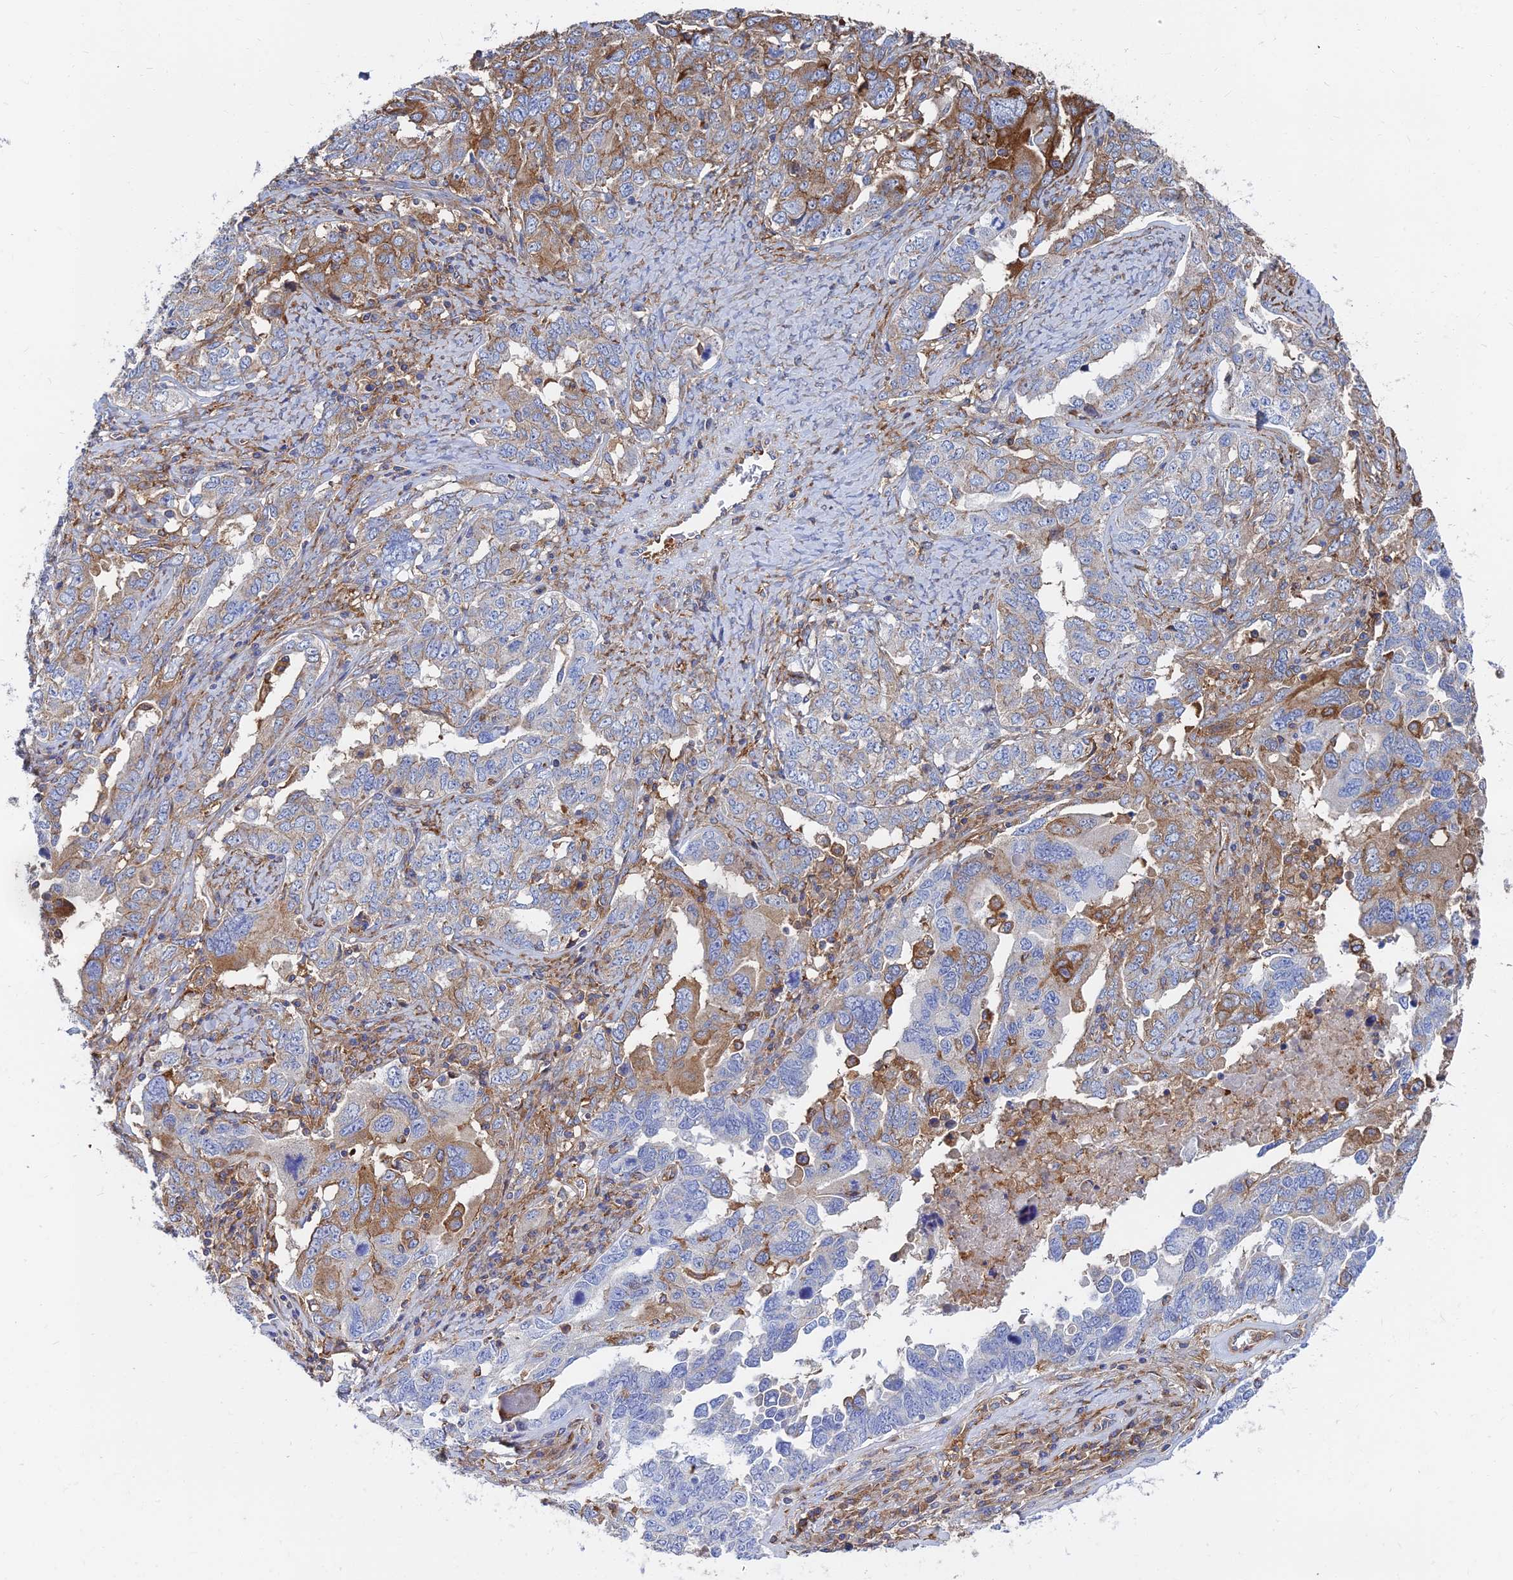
{"staining": {"intensity": "moderate", "quantity": "<25%", "location": "cytoplasmic/membranous"}, "tissue": "ovarian cancer", "cell_type": "Tumor cells", "image_type": "cancer", "snomed": [{"axis": "morphology", "description": "Carcinoma, endometroid"}, {"axis": "topography", "description": "Ovary"}], "caption": "Immunohistochemistry (IHC) of human ovarian cancer (endometroid carcinoma) shows low levels of moderate cytoplasmic/membranous staining in about <25% of tumor cells.", "gene": "GPR42", "patient": {"sex": "female", "age": 62}}